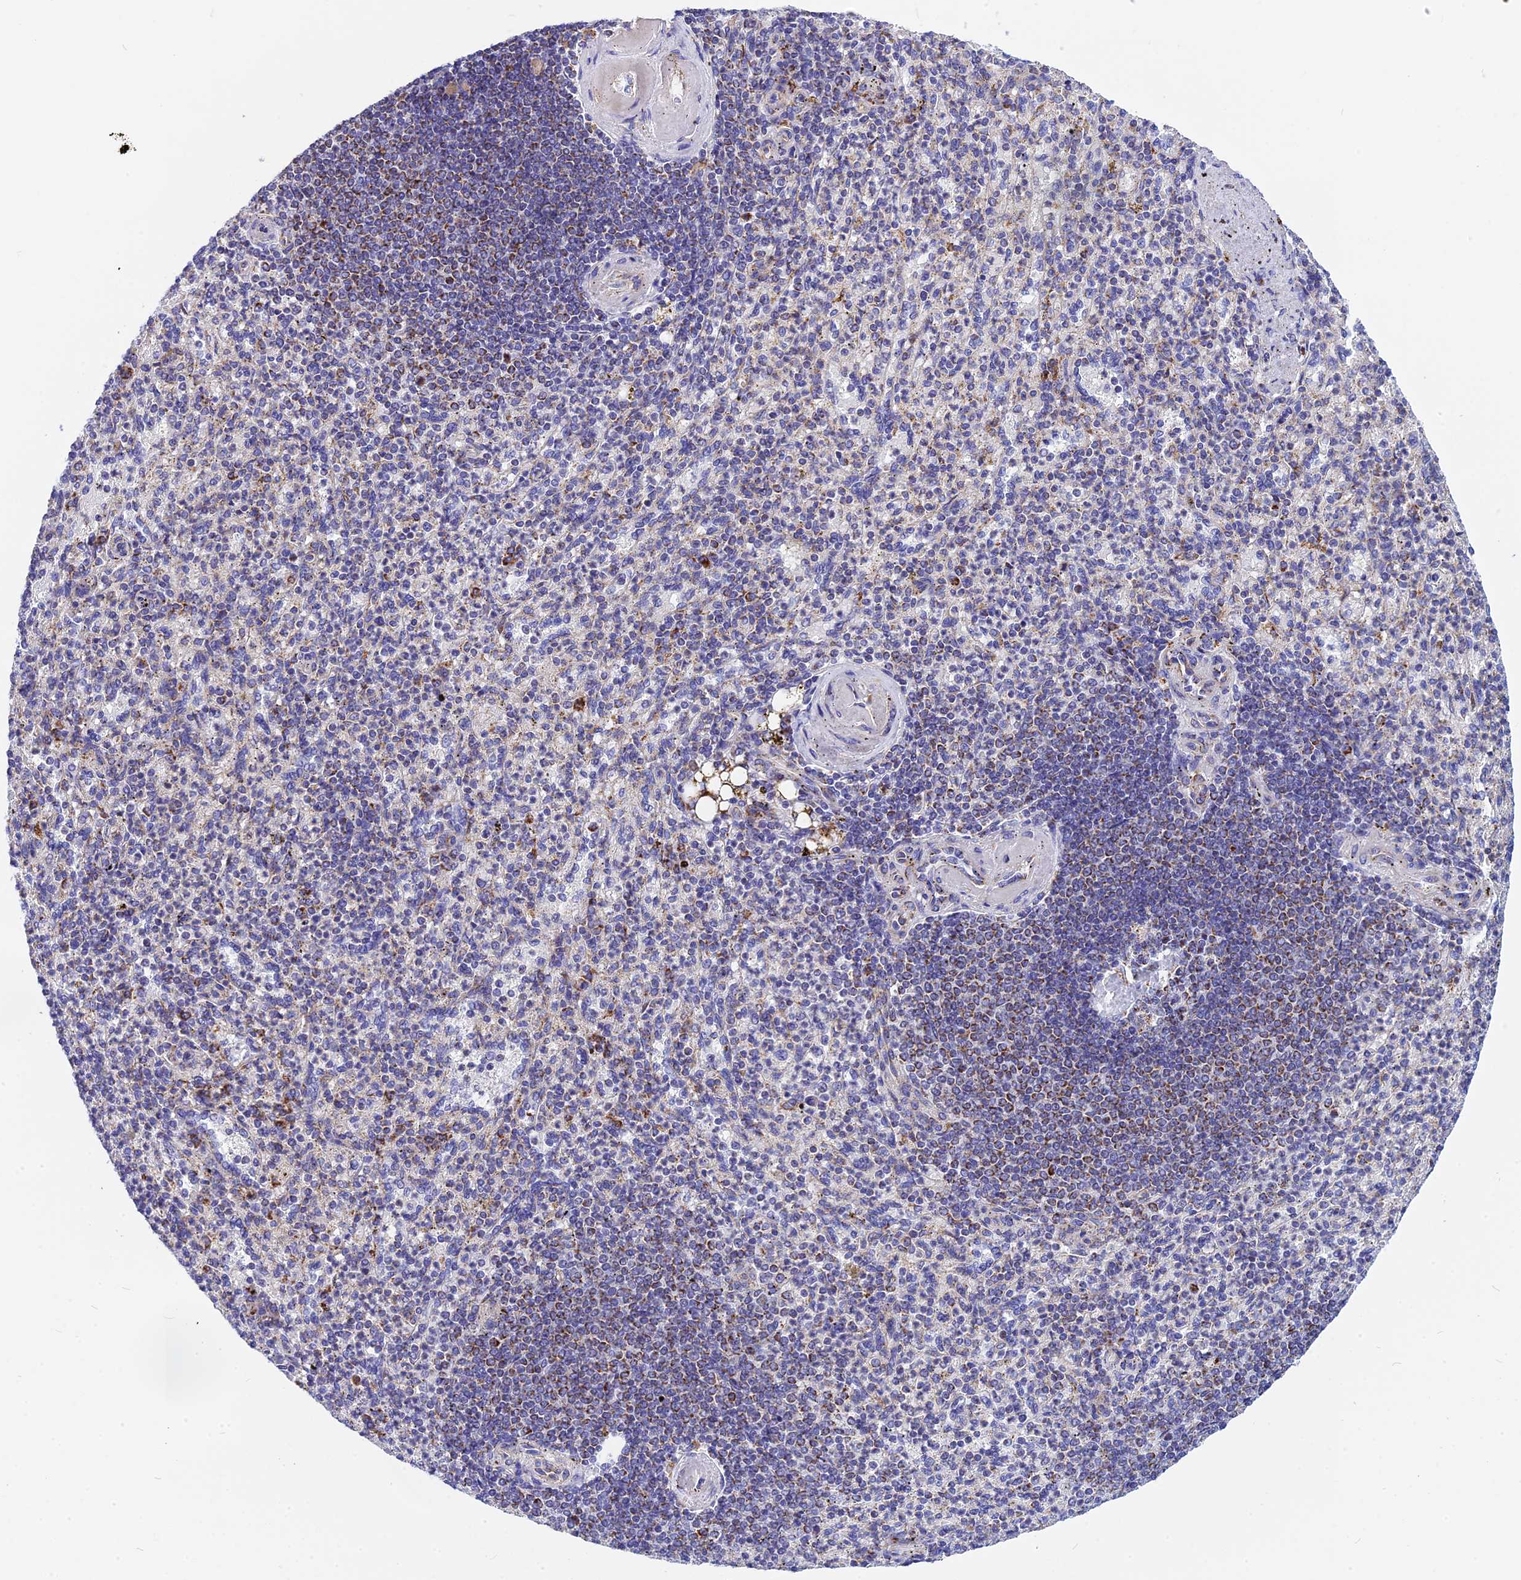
{"staining": {"intensity": "moderate", "quantity": "<25%", "location": "cytoplasmic/membranous"}, "tissue": "spleen", "cell_type": "Cells in red pulp", "image_type": "normal", "snomed": [{"axis": "morphology", "description": "Normal tissue, NOS"}, {"axis": "topography", "description": "Spleen"}], "caption": "Normal spleen displays moderate cytoplasmic/membranous positivity in about <25% of cells in red pulp, visualized by immunohistochemistry. The protein is stained brown, and the nuclei are stained in blue (DAB IHC with brightfield microscopy, high magnification).", "gene": "VDAC2", "patient": {"sex": "female", "age": 74}}